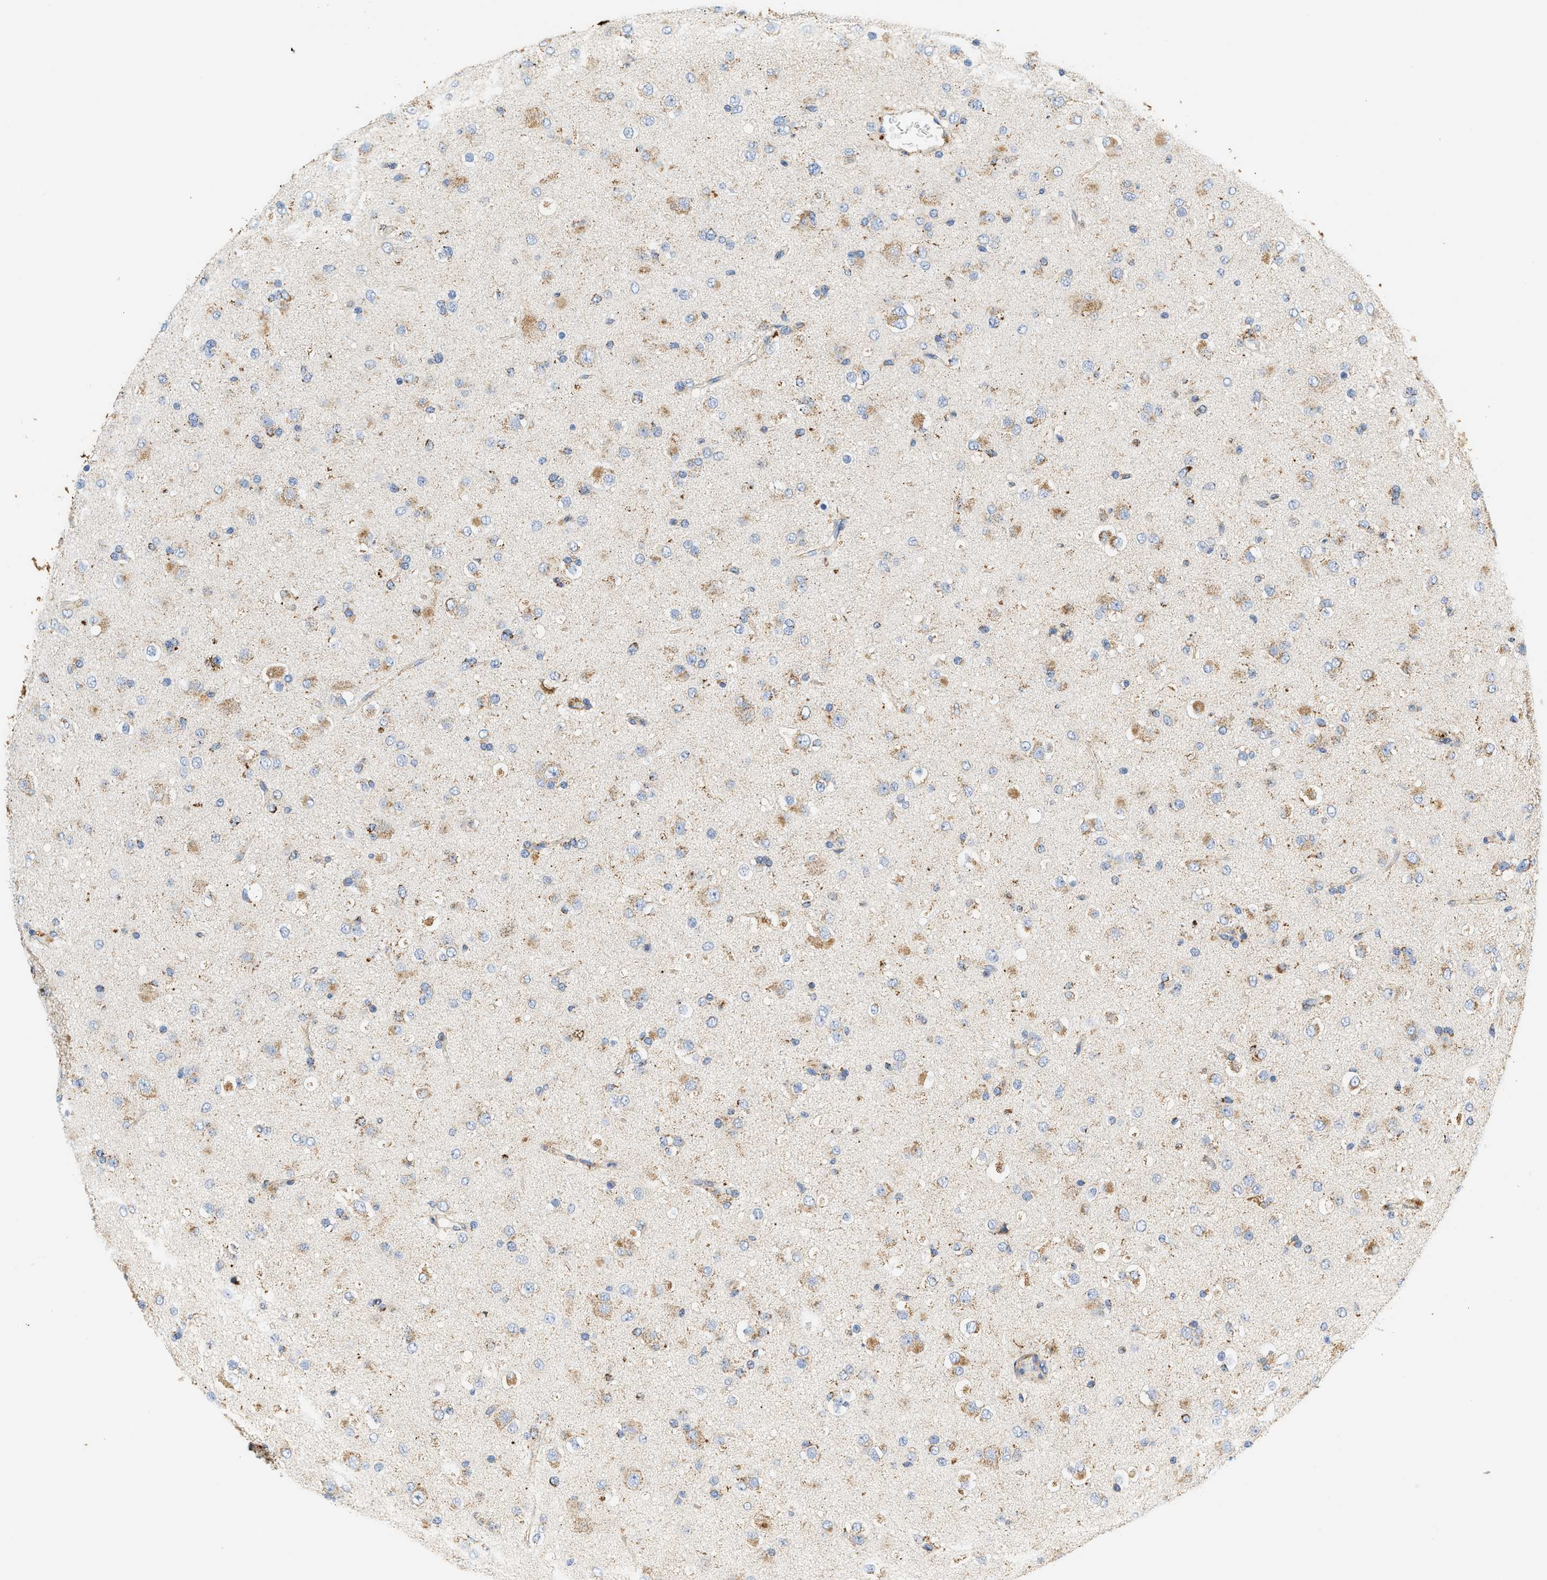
{"staining": {"intensity": "weak", "quantity": "25%-75%", "location": "cytoplasmic/membranous"}, "tissue": "glioma", "cell_type": "Tumor cells", "image_type": "cancer", "snomed": [{"axis": "morphology", "description": "Glioma, malignant, Low grade"}, {"axis": "topography", "description": "Brain"}], "caption": "Glioma tissue reveals weak cytoplasmic/membranous positivity in about 25%-75% of tumor cells, visualized by immunohistochemistry.", "gene": "SHMT2", "patient": {"sex": "male", "age": 65}}